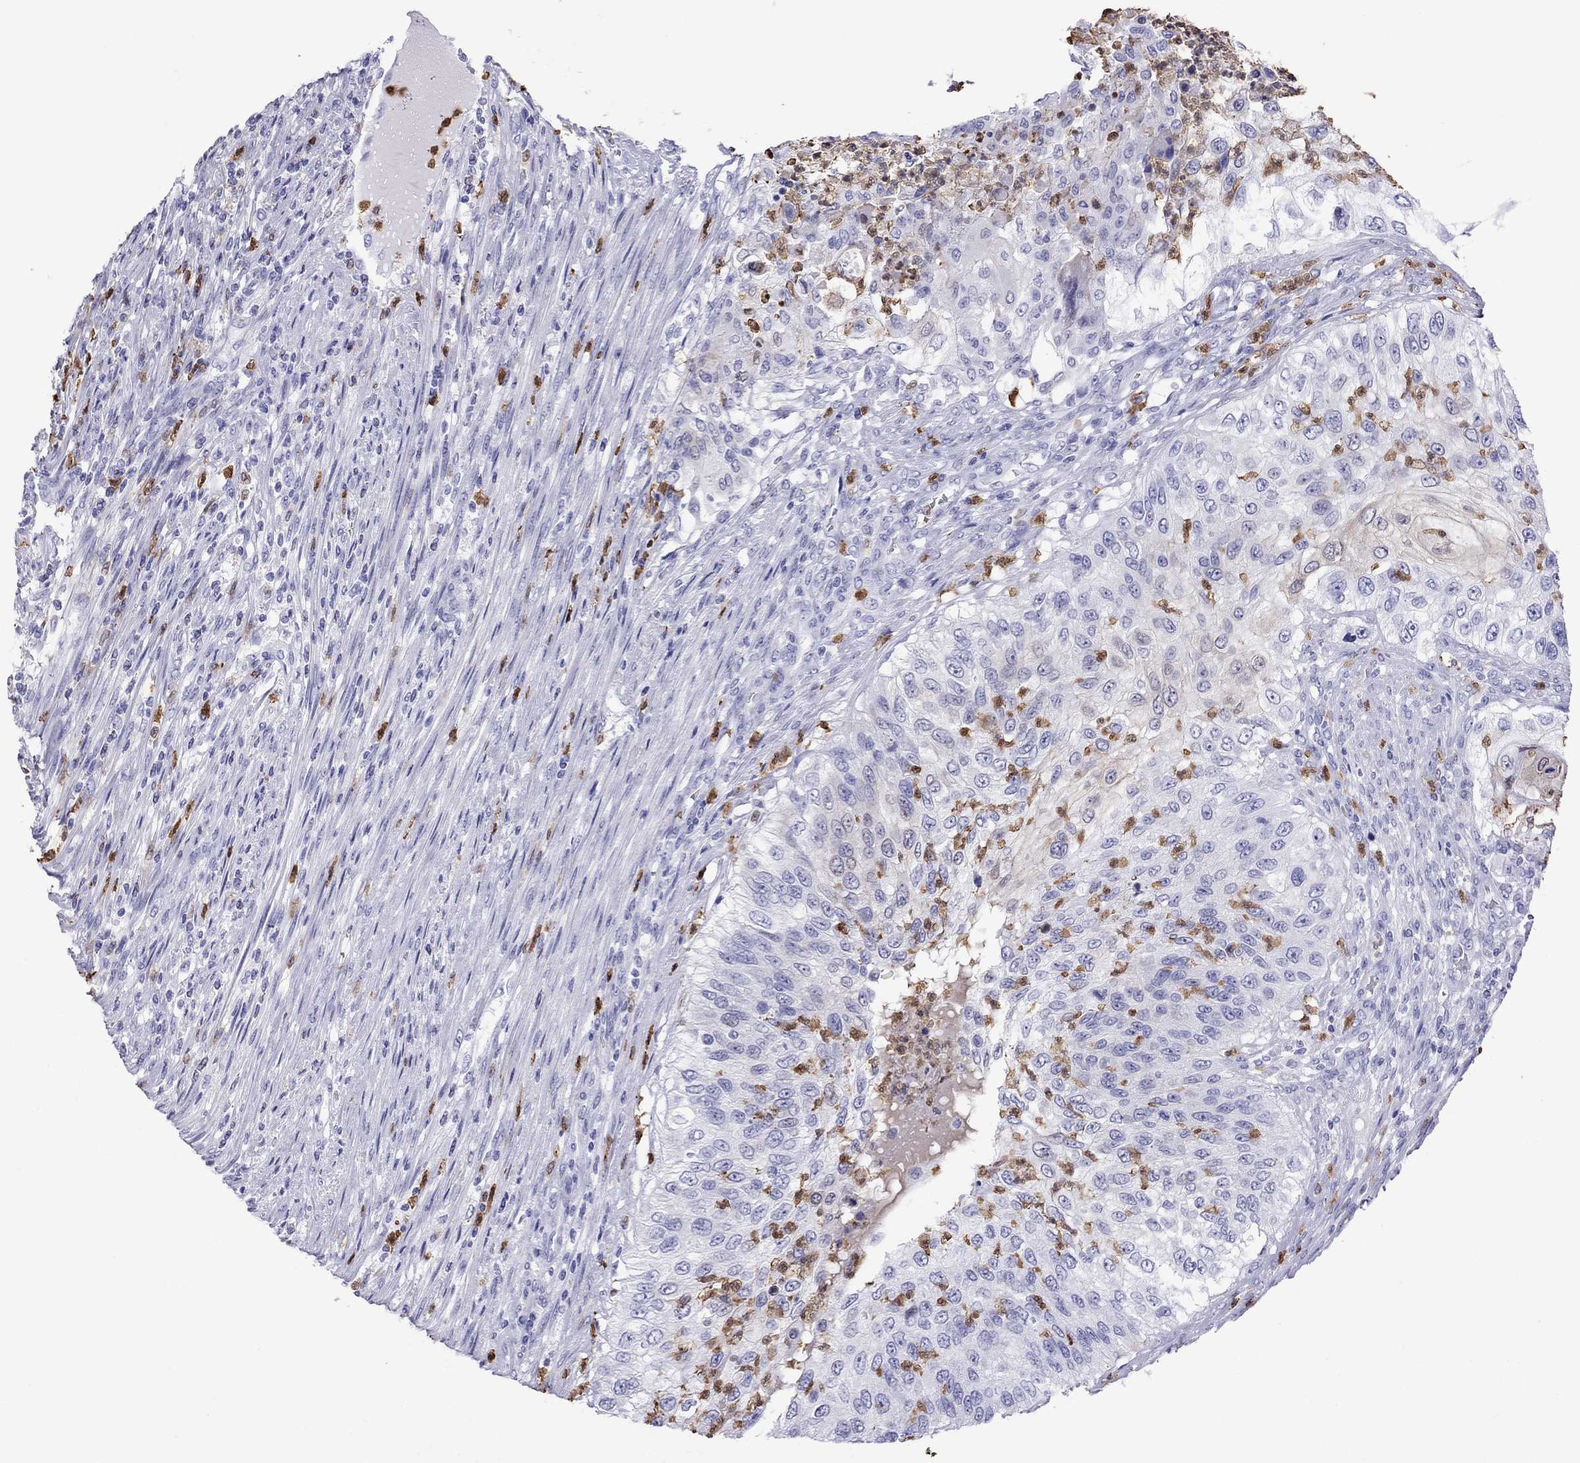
{"staining": {"intensity": "negative", "quantity": "none", "location": "none"}, "tissue": "urothelial cancer", "cell_type": "Tumor cells", "image_type": "cancer", "snomed": [{"axis": "morphology", "description": "Urothelial carcinoma, High grade"}, {"axis": "topography", "description": "Urinary bladder"}], "caption": "Tumor cells are negative for protein expression in human urothelial cancer.", "gene": "SLAMF1", "patient": {"sex": "female", "age": 60}}